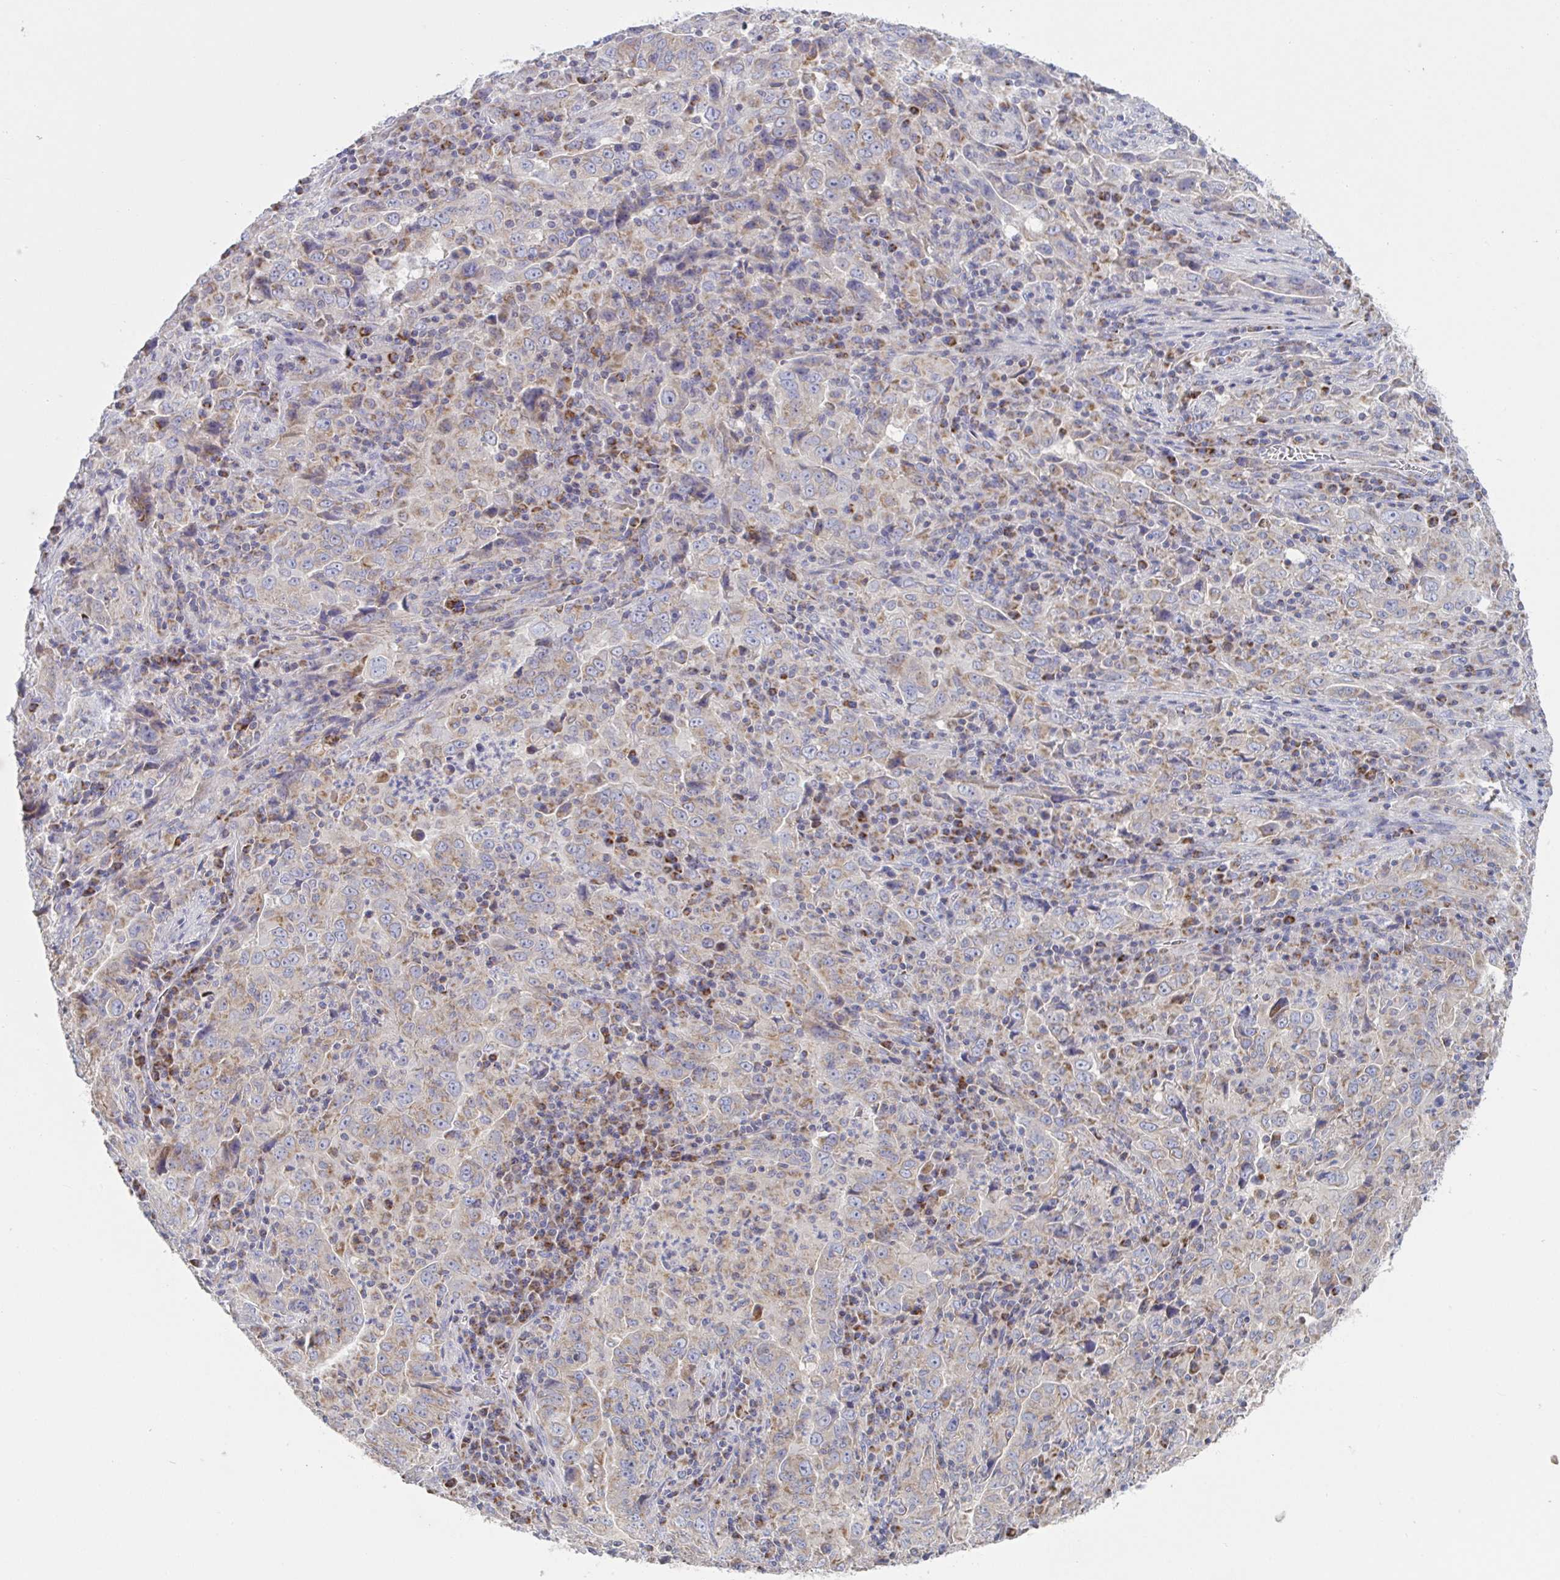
{"staining": {"intensity": "moderate", "quantity": "25%-75%", "location": "cytoplasmic/membranous"}, "tissue": "lung cancer", "cell_type": "Tumor cells", "image_type": "cancer", "snomed": [{"axis": "morphology", "description": "Adenocarcinoma, NOS"}, {"axis": "topography", "description": "Lung"}], "caption": "Lung cancer was stained to show a protein in brown. There is medium levels of moderate cytoplasmic/membranous staining in approximately 25%-75% of tumor cells.", "gene": "NDUFA7", "patient": {"sex": "male", "age": 67}}